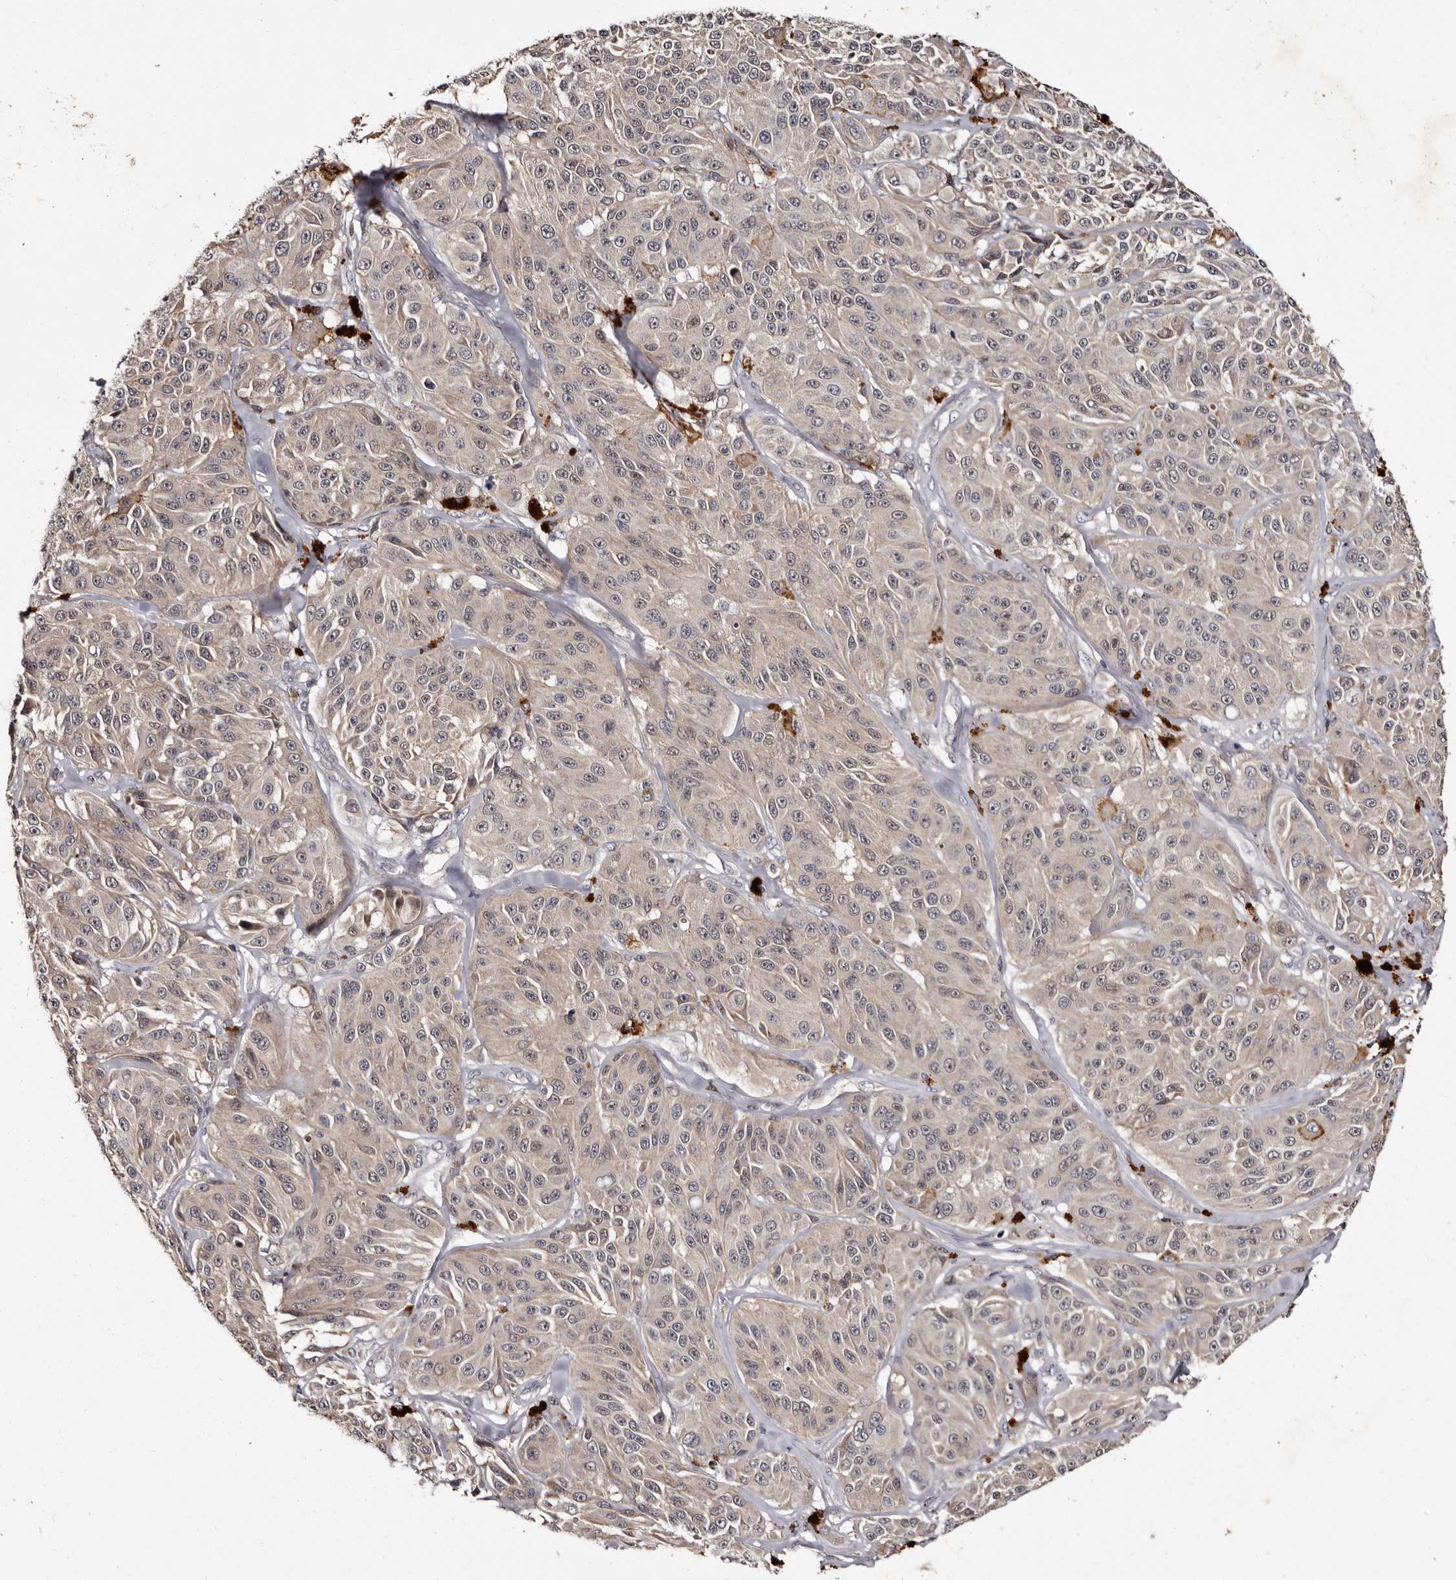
{"staining": {"intensity": "negative", "quantity": "none", "location": "none"}, "tissue": "melanoma", "cell_type": "Tumor cells", "image_type": "cancer", "snomed": [{"axis": "morphology", "description": "Malignant melanoma, NOS"}, {"axis": "topography", "description": "Skin"}], "caption": "Photomicrograph shows no significant protein positivity in tumor cells of malignant melanoma.", "gene": "LANCL2", "patient": {"sex": "male", "age": 84}}